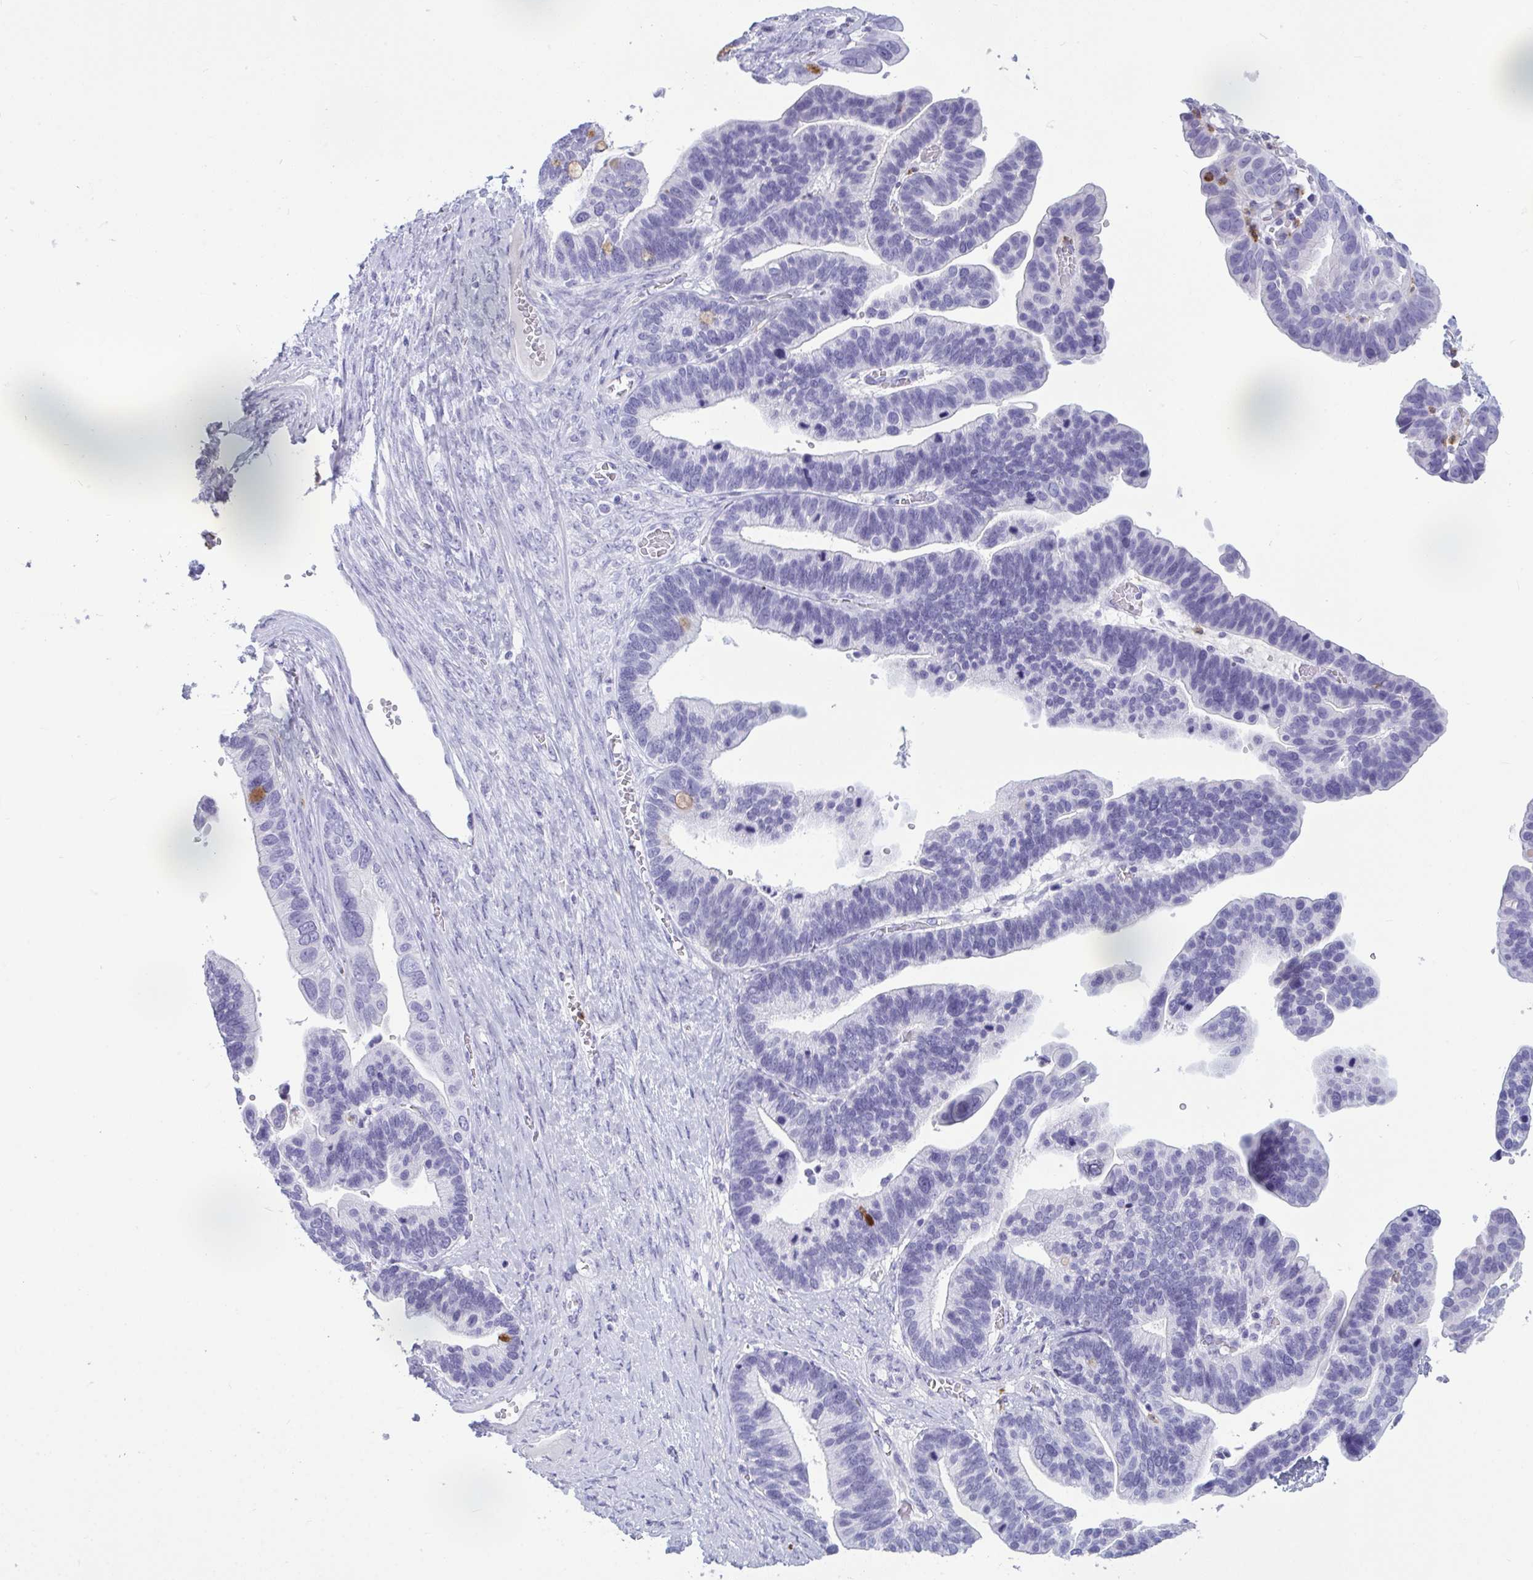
{"staining": {"intensity": "negative", "quantity": "none", "location": "none"}, "tissue": "ovarian cancer", "cell_type": "Tumor cells", "image_type": "cancer", "snomed": [{"axis": "morphology", "description": "Cystadenocarcinoma, serous, NOS"}, {"axis": "topography", "description": "Ovary"}], "caption": "Protein analysis of ovarian cancer displays no significant expression in tumor cells.", "gene": "ARHGAP42", "patient": {"sex": "female", "age": 56}}